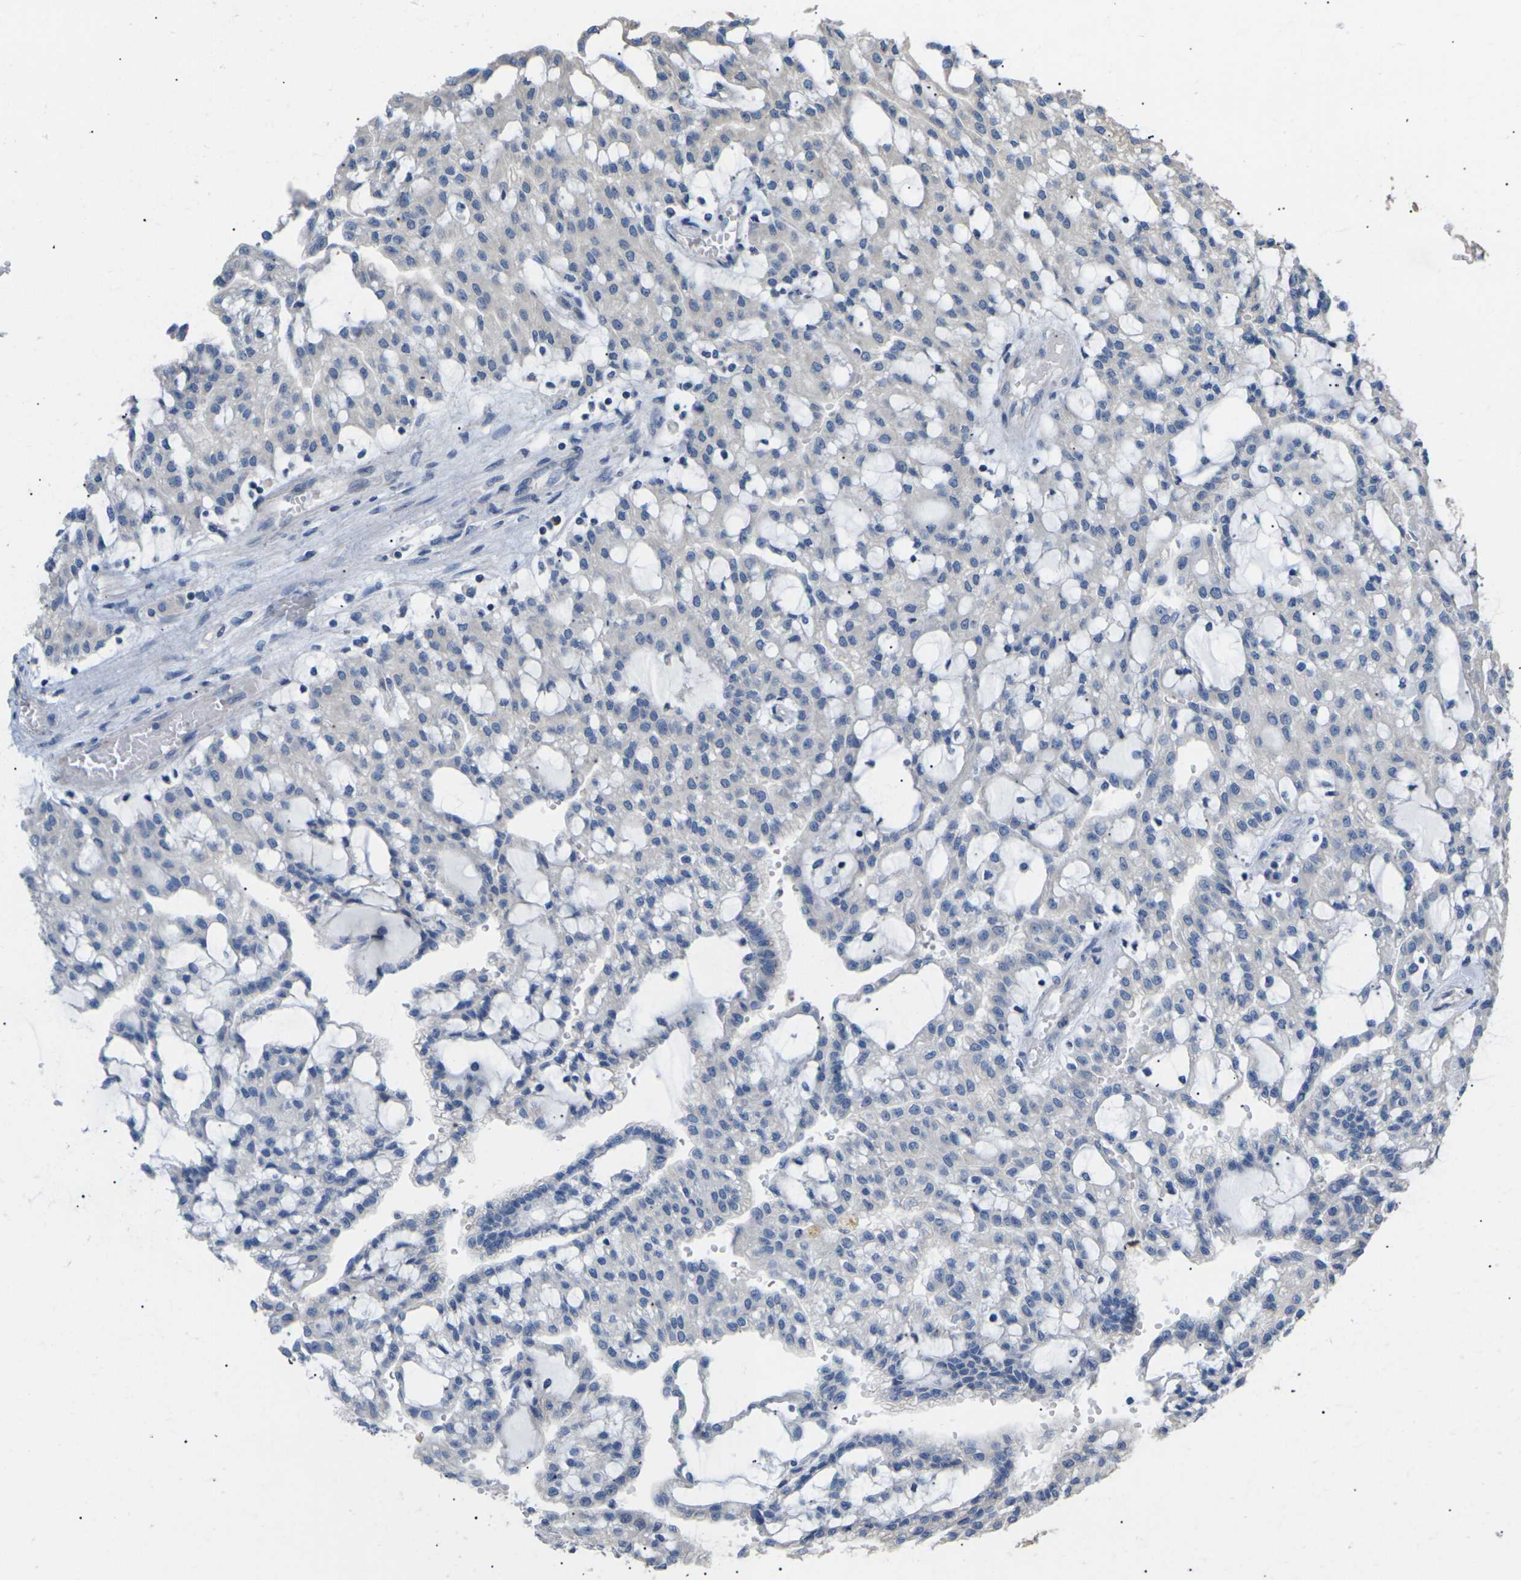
{"staining": {"intensity": "negative", "quantity": "none", "location": "none"}, "tissue": "renal cancer", "cell_type": "Tumor cells", "image_type": "cancer", "snomed": [{"axis": "morphology", "description": "Adenocarcinoma, NOS"}, {"axis": "topography", "description": "Kidney"}], "caption": "The image demonstrates no staining of tumor cells in renal cancer (adenocarcinoma). Nuclei are stained in blue.", "gene": "KLHDC8B", "patient": {"sex": "male", "age": 63}}